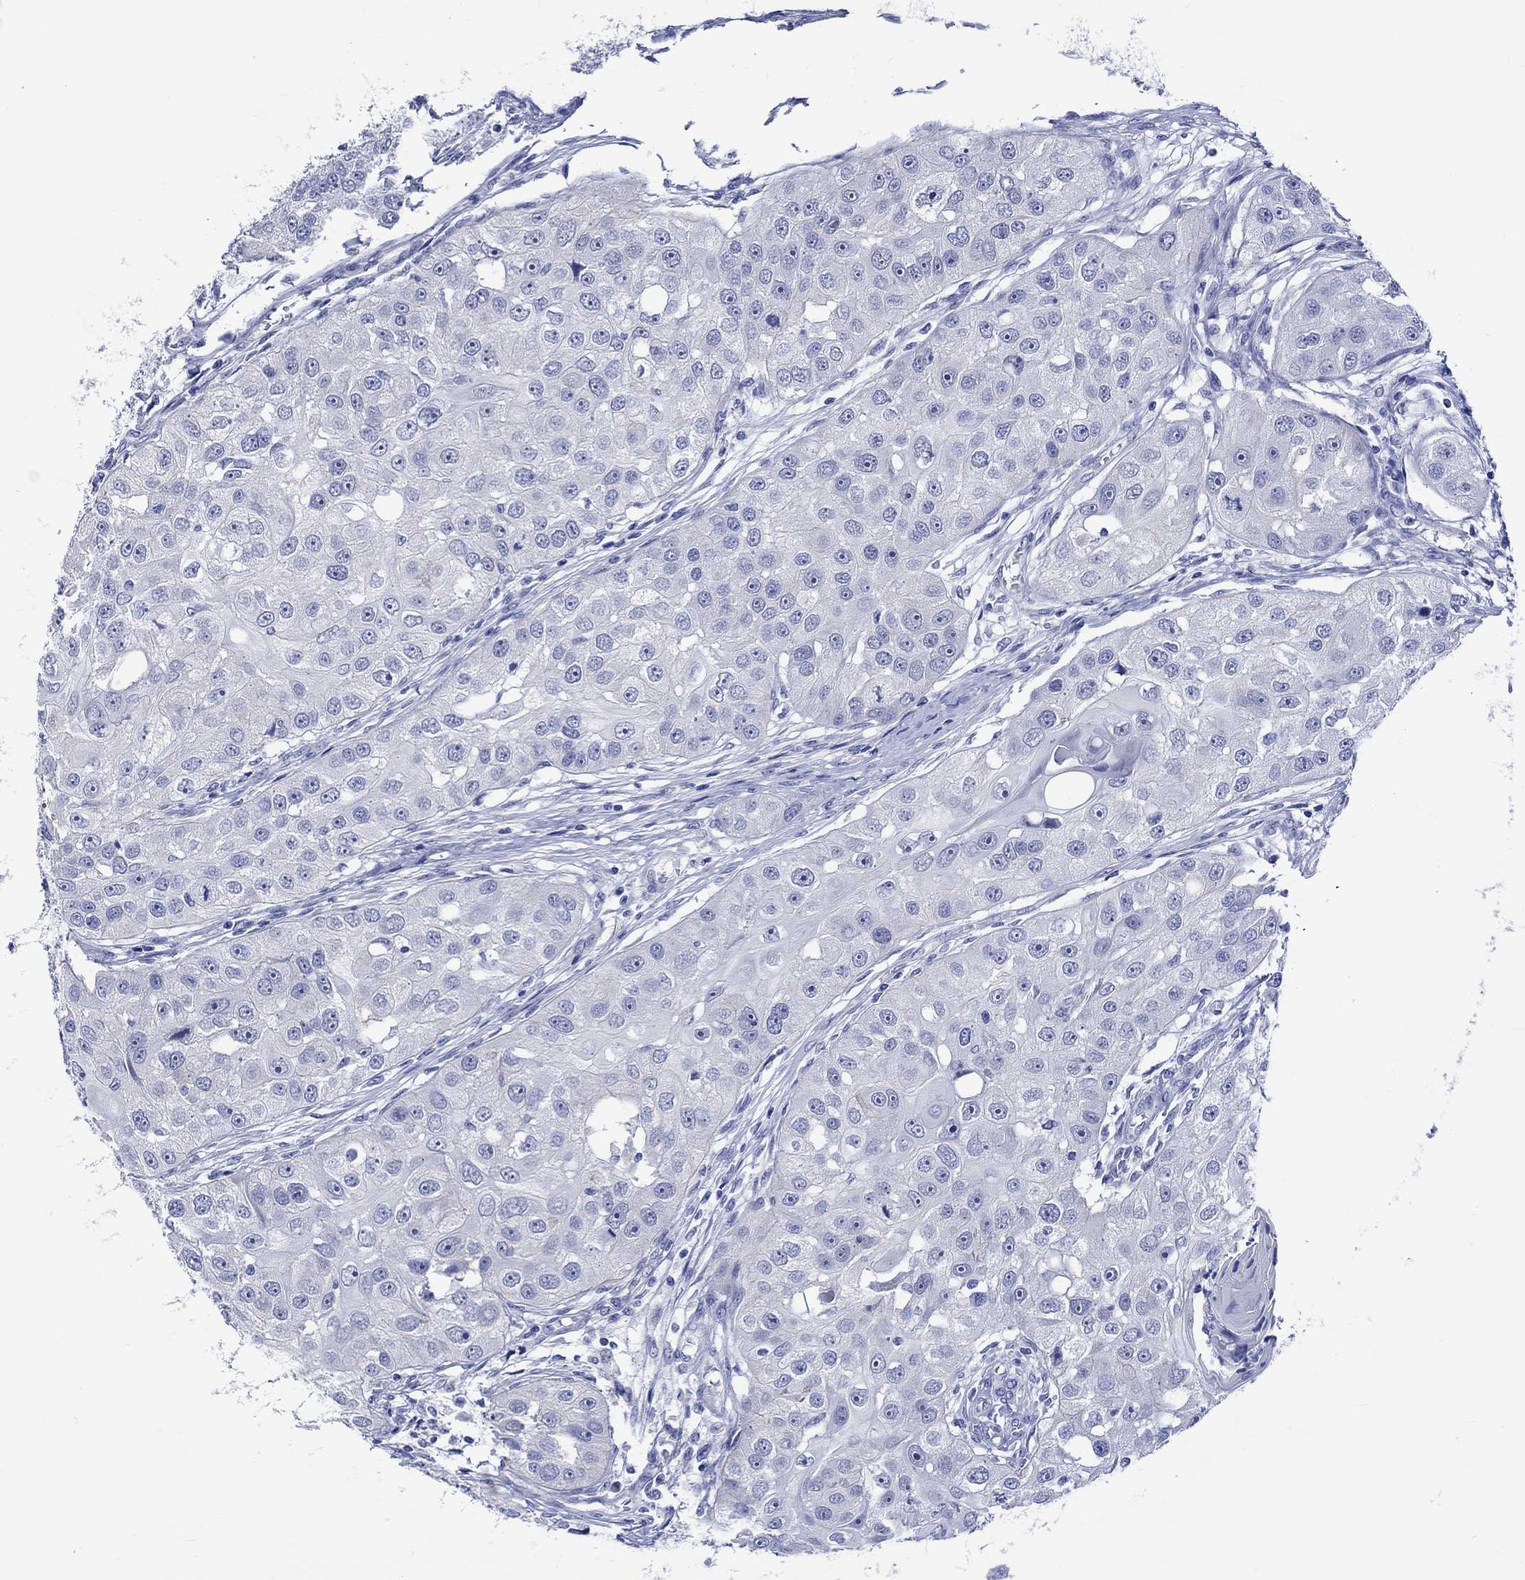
{"staining": {"intensity": "negative", "quantity": "none", "location": "none"}, "tissue": "head and neck cancer", "cell_type": "Tumor cells", "image_type": "cancer", "snomed": [{"axis": "morphology", "description": "Normal tissue, NOS"}, {"axis": "morphology", "description": "Squamous cell carcinoma, NOS"}, {"axis": "topography", "description": "Skeletal muscle"}, {"axis": "topography", "description": "Head-Neck"}], "caption": "This photomicrograph is of squamous cell carcinoma (head and neck) stained with immunohistochemistry (IHC) to label a protein in brown with the nuclei are counter-stained blue. There is no positivity in tumor cells.", "gene": "HARBI1", "patient": {"sex": "male", "age": 51}}